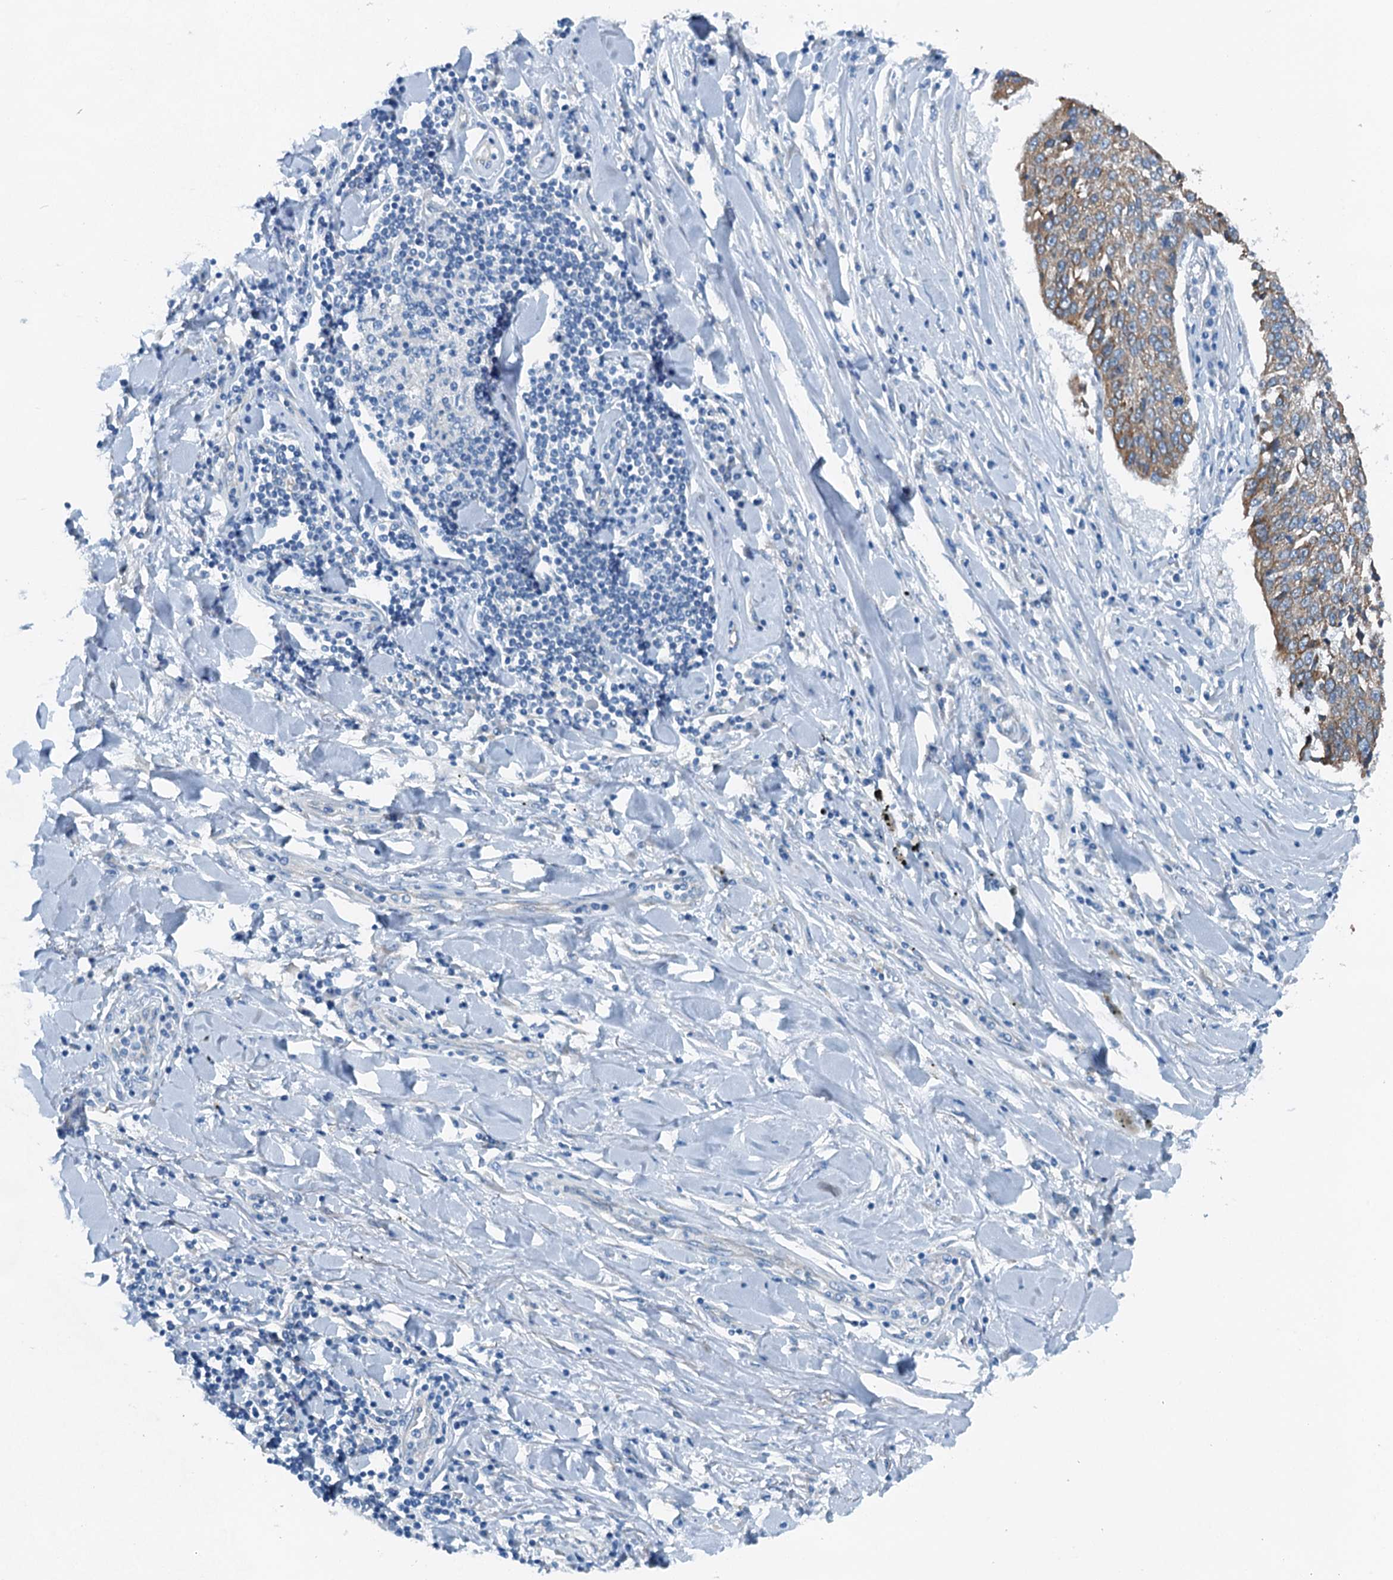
{"staining": {"intensity": "moderate", "quantity": "<25%", "location": "cytoplasmic/membranous"}, "tissue": "lung cancer", "cell_type": "Tumor cells", "image_type": "cancer", "snomed": [{"axis": "morphology", "description": "Normal tissue, NOS"}, {"axis": "morphology", "description": "Squamous cell carcinoma, NOS"}, {"axis": "topography", "description": "Cartilage tissue"}, {"axis": "topography", "description": "Bronchus"}, {"axis": "topography", "description": "Lung"}, {"axis": "topography", "description": "Peripheral nerve tissue"}], "caption": "Lung cancer was stained to show a protein in brown. There is low levels of moderate cytoplasmic/membranous positivity in about <25% of tumor cells.", "gene": "TMOD2", "patient": {"sex": "female", "age": 49}}